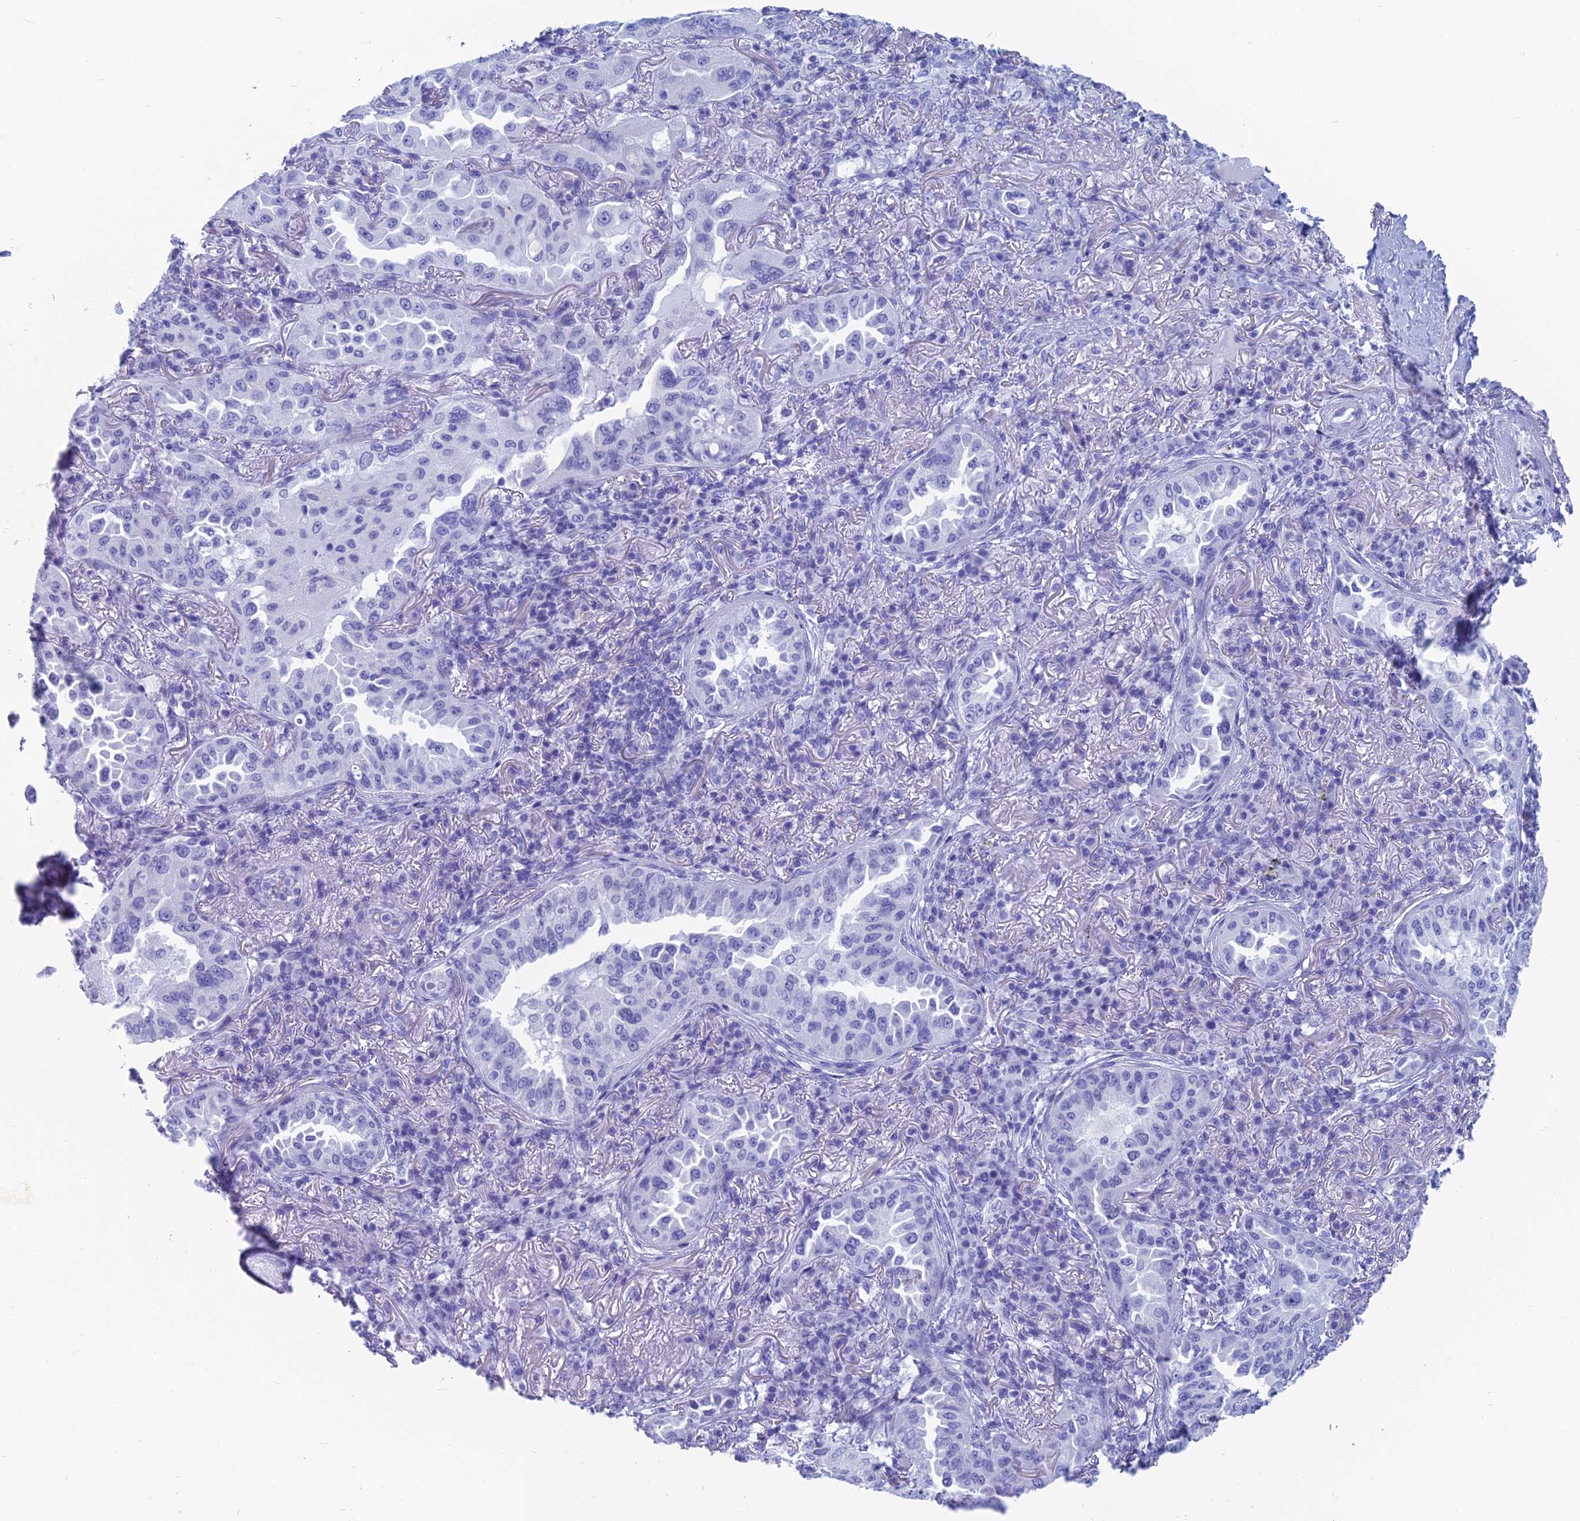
{"staining": {"intensity": "negative", "quantity": "none", "location": "none"}, "tissue": "lung cancer", "cell_type": "Tumor cells", "image_type": "cancer", "snomed": [{"axis": "morphology", "description": "Adenocarcinoma, NOS"}, {"axis": "topography", "description": "Lung"}], "caption": "Immunohistochemistry photomicrograph of neoplastic tissue: lung cancer stained with DAB (3,3'-diaminobenzidine) reveals no significant protein staining in tumor cells. The staining is performed using DAB (3,3'-diaminobenzidine) brown chromogen with nuclei counter-stained in using hematoxylin.", "gene": "CAPS", "patient": {"sex": "female", "age": 69}}